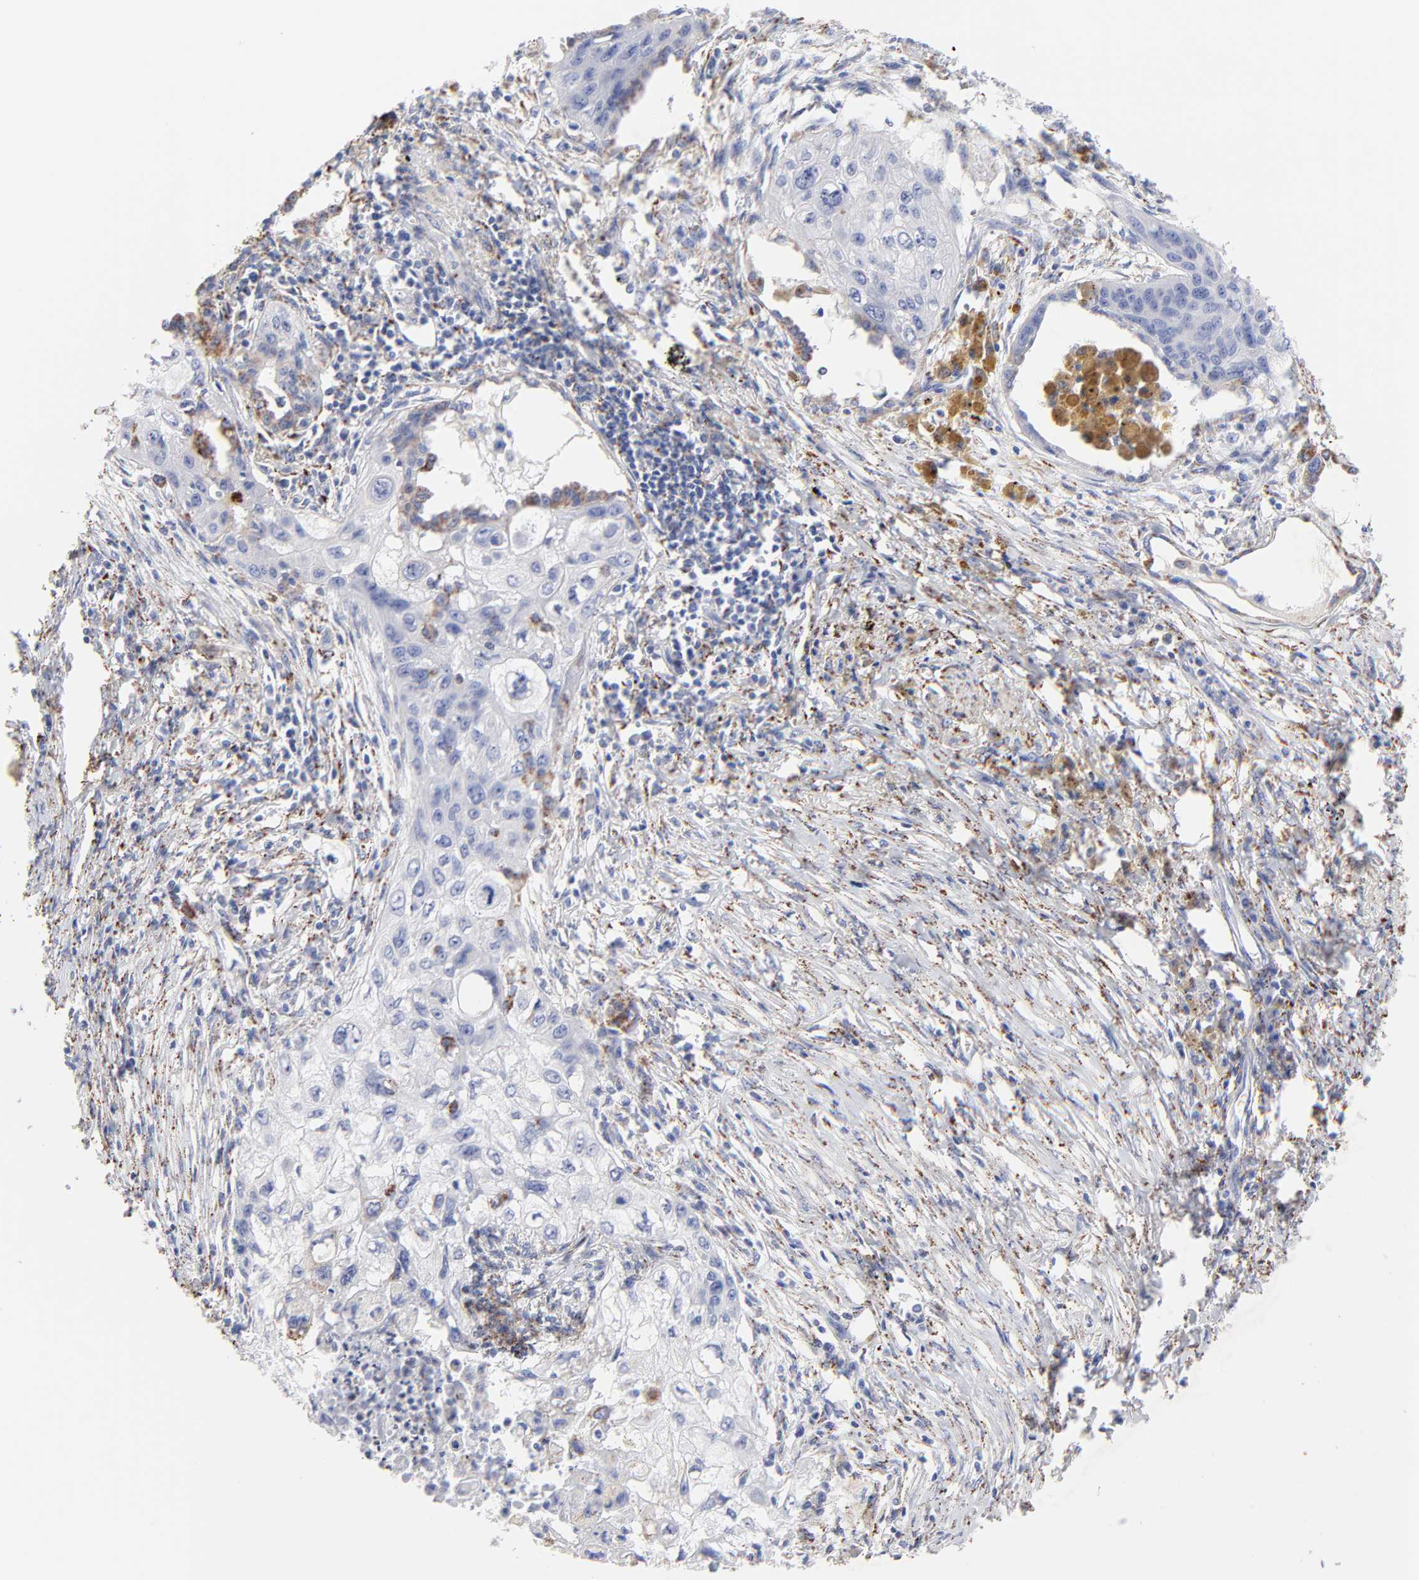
{"staining": {"intensity": "moderate", "quantity": "<25%", "location": "cytoplasmic/membranous"}, "tissue": "lung cancer", "cell_type": "Tumor cells", "image_type": "cancer", "snomed": [{"axis": "morphology", "description": "Squamous cell carcinoma, NOS"}, {"axis": "topography", "description": "Lung"}], "caption": "Brown immunohistochemical staining in lung cancer exhibits moderate cytoplasmic/membranous expression in approximately <25% of tumor cells.", "gene": "FBXO10", "patient": {"sex": "male", "age": 71}}